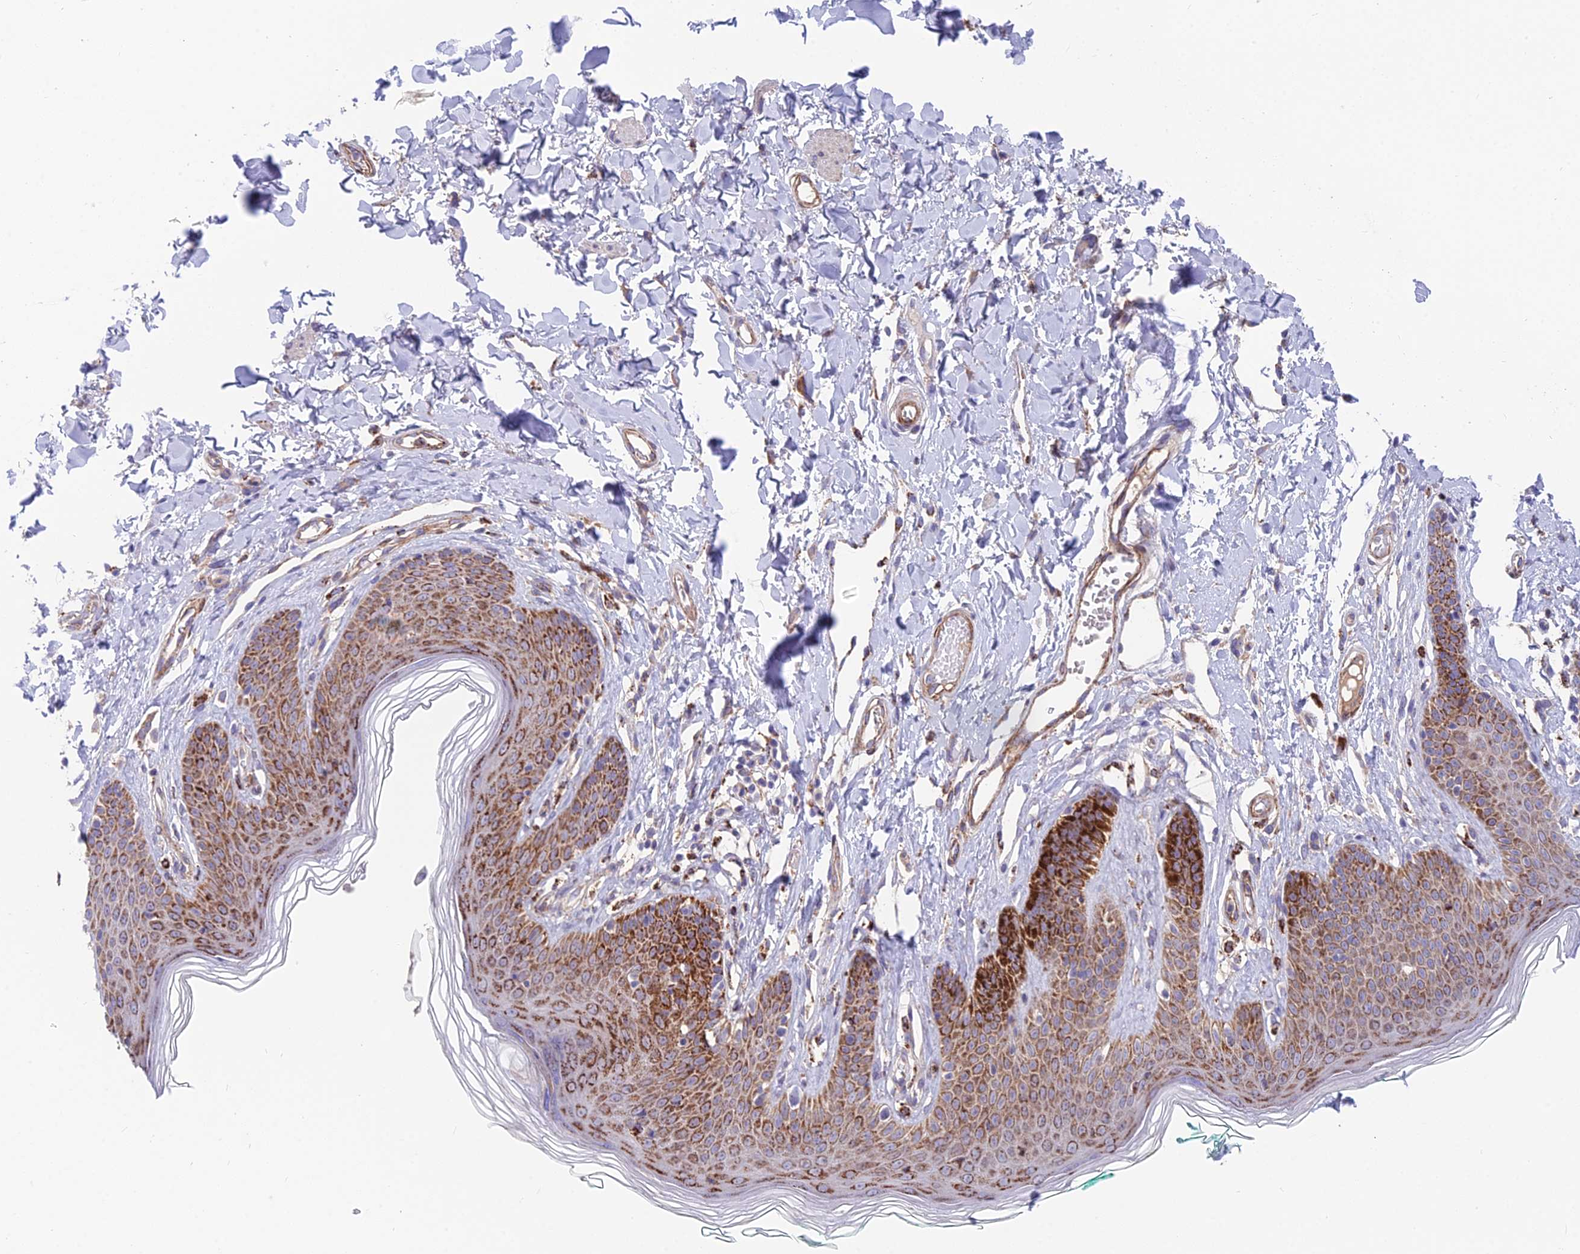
{"staining": {"intensity": "strong", "quantity": "25%-75%", "location": "cytoplasmic/membranous"}, "tissue": "skin", "cell_type": "Epidermal cells", "image_type": "normal", "snomed": [{"axis": "morphology", "description": "Normal tissue, NOS"}, {"axis": "morphology", "description": "Squamous cell carcinoma, NOS"}, {"axis": "topography", "description": "Vulva"}], "caption": "Immunohistochemistry (IHC) histopathology image of unremarkable skin: human skin stained using immunohistochemistry (IHC) displays high levels of strong protein expression localized specifically in the cytoplasmic/membranous of epidermal cells, appearing as a cytoplasmic/membranous brown color.", "gene": "TIGD6", "patient": {"sex": "female", "age": 85}}